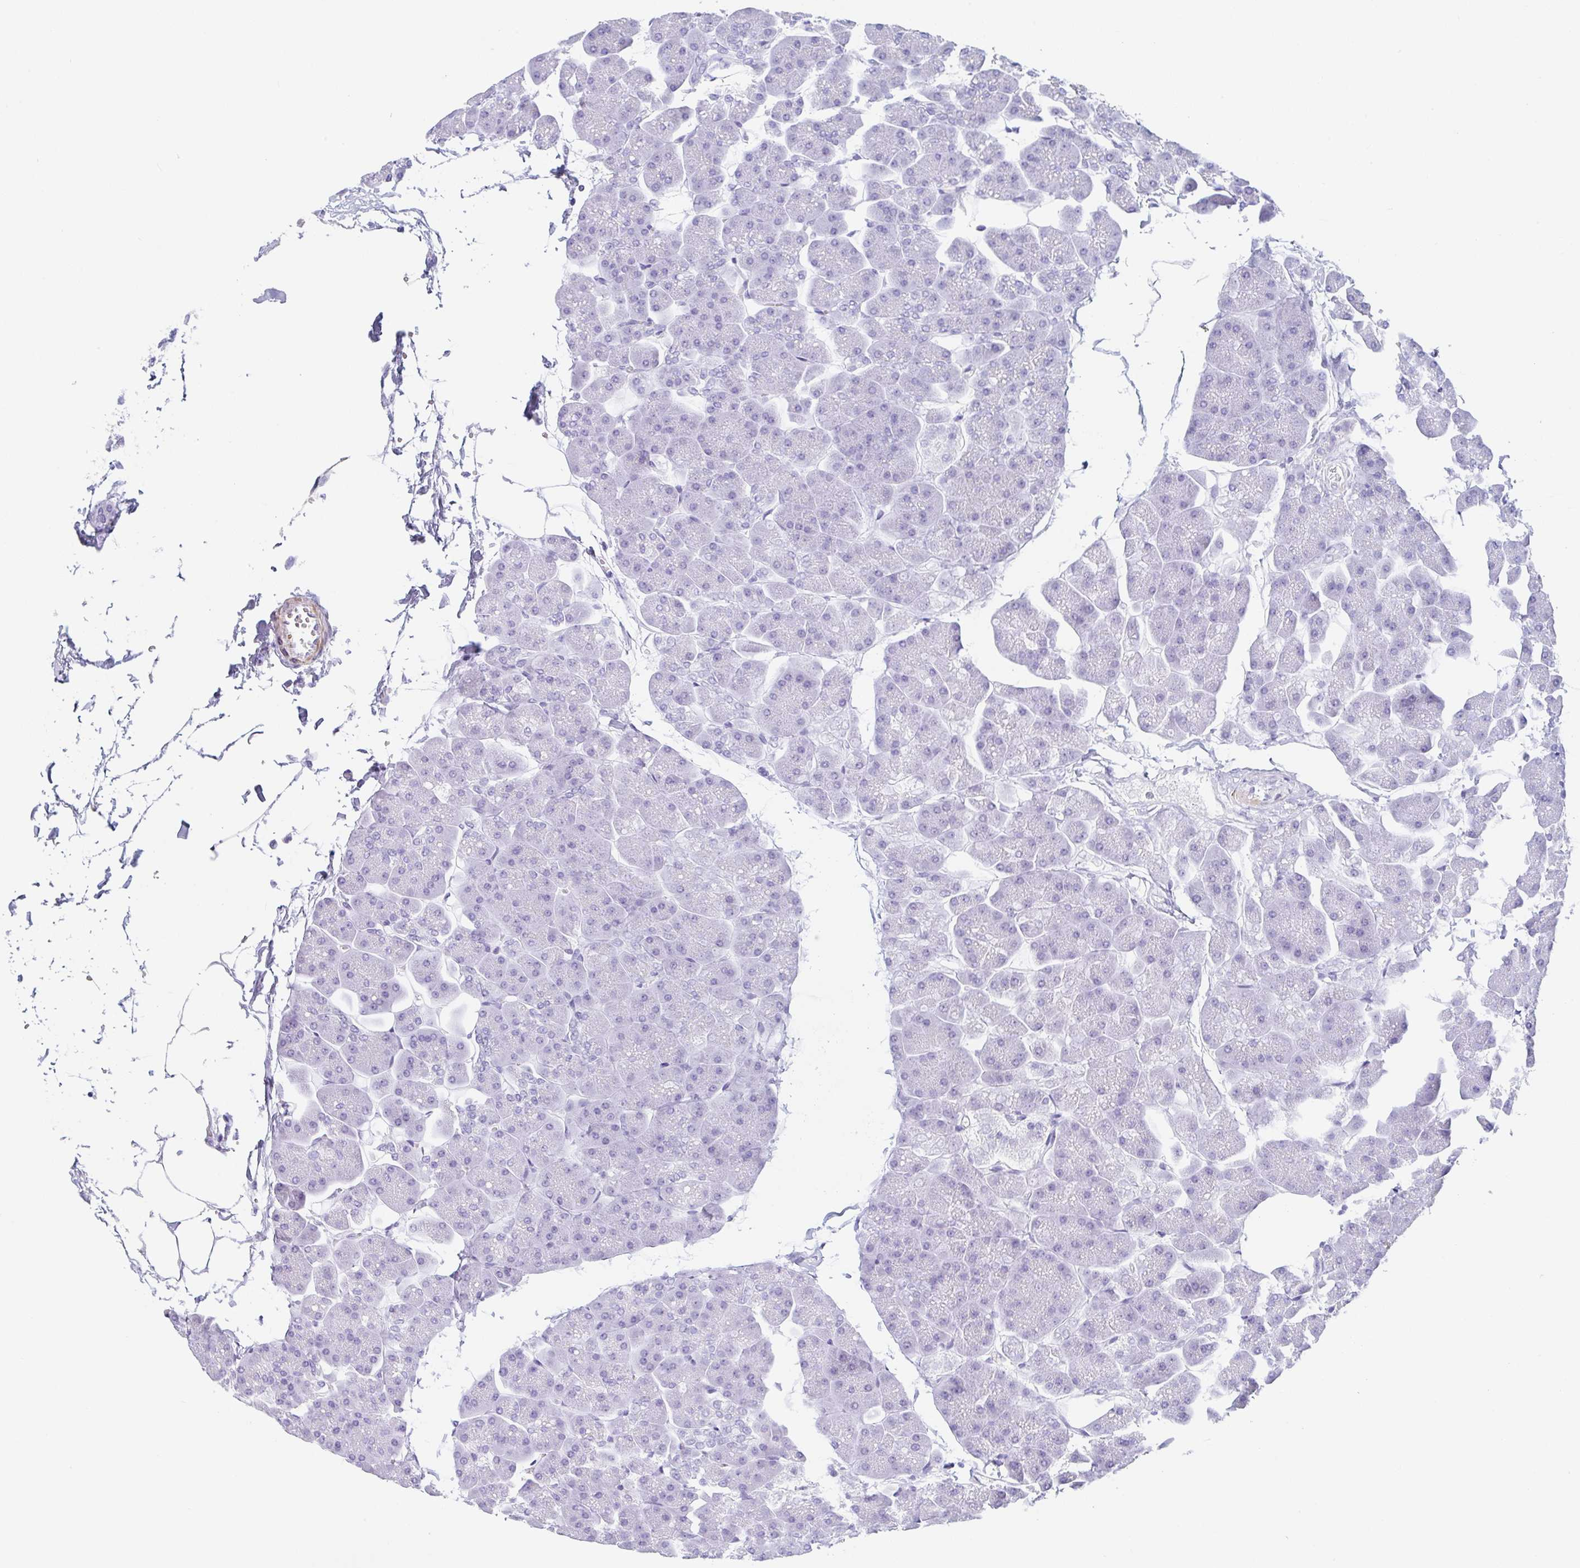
{"staining": {"intensity": "negative", "quantity": "none", "location": "none"}, "tissue": "pancreas", "cell_type": "Exocrine glandular cells", "image_type": "normal", "snomed": [{"axis": "morphology", "description": "Normal tissue, NOS"}, {"axis": "topography", "description": "Pancreas"}], "caption": "Human pancreas stained for a protein using IHC reveals no staining in exocrine glandular cells.", "gene": "TAS2R41", "patient": {"sex": "male", "age": 35}}